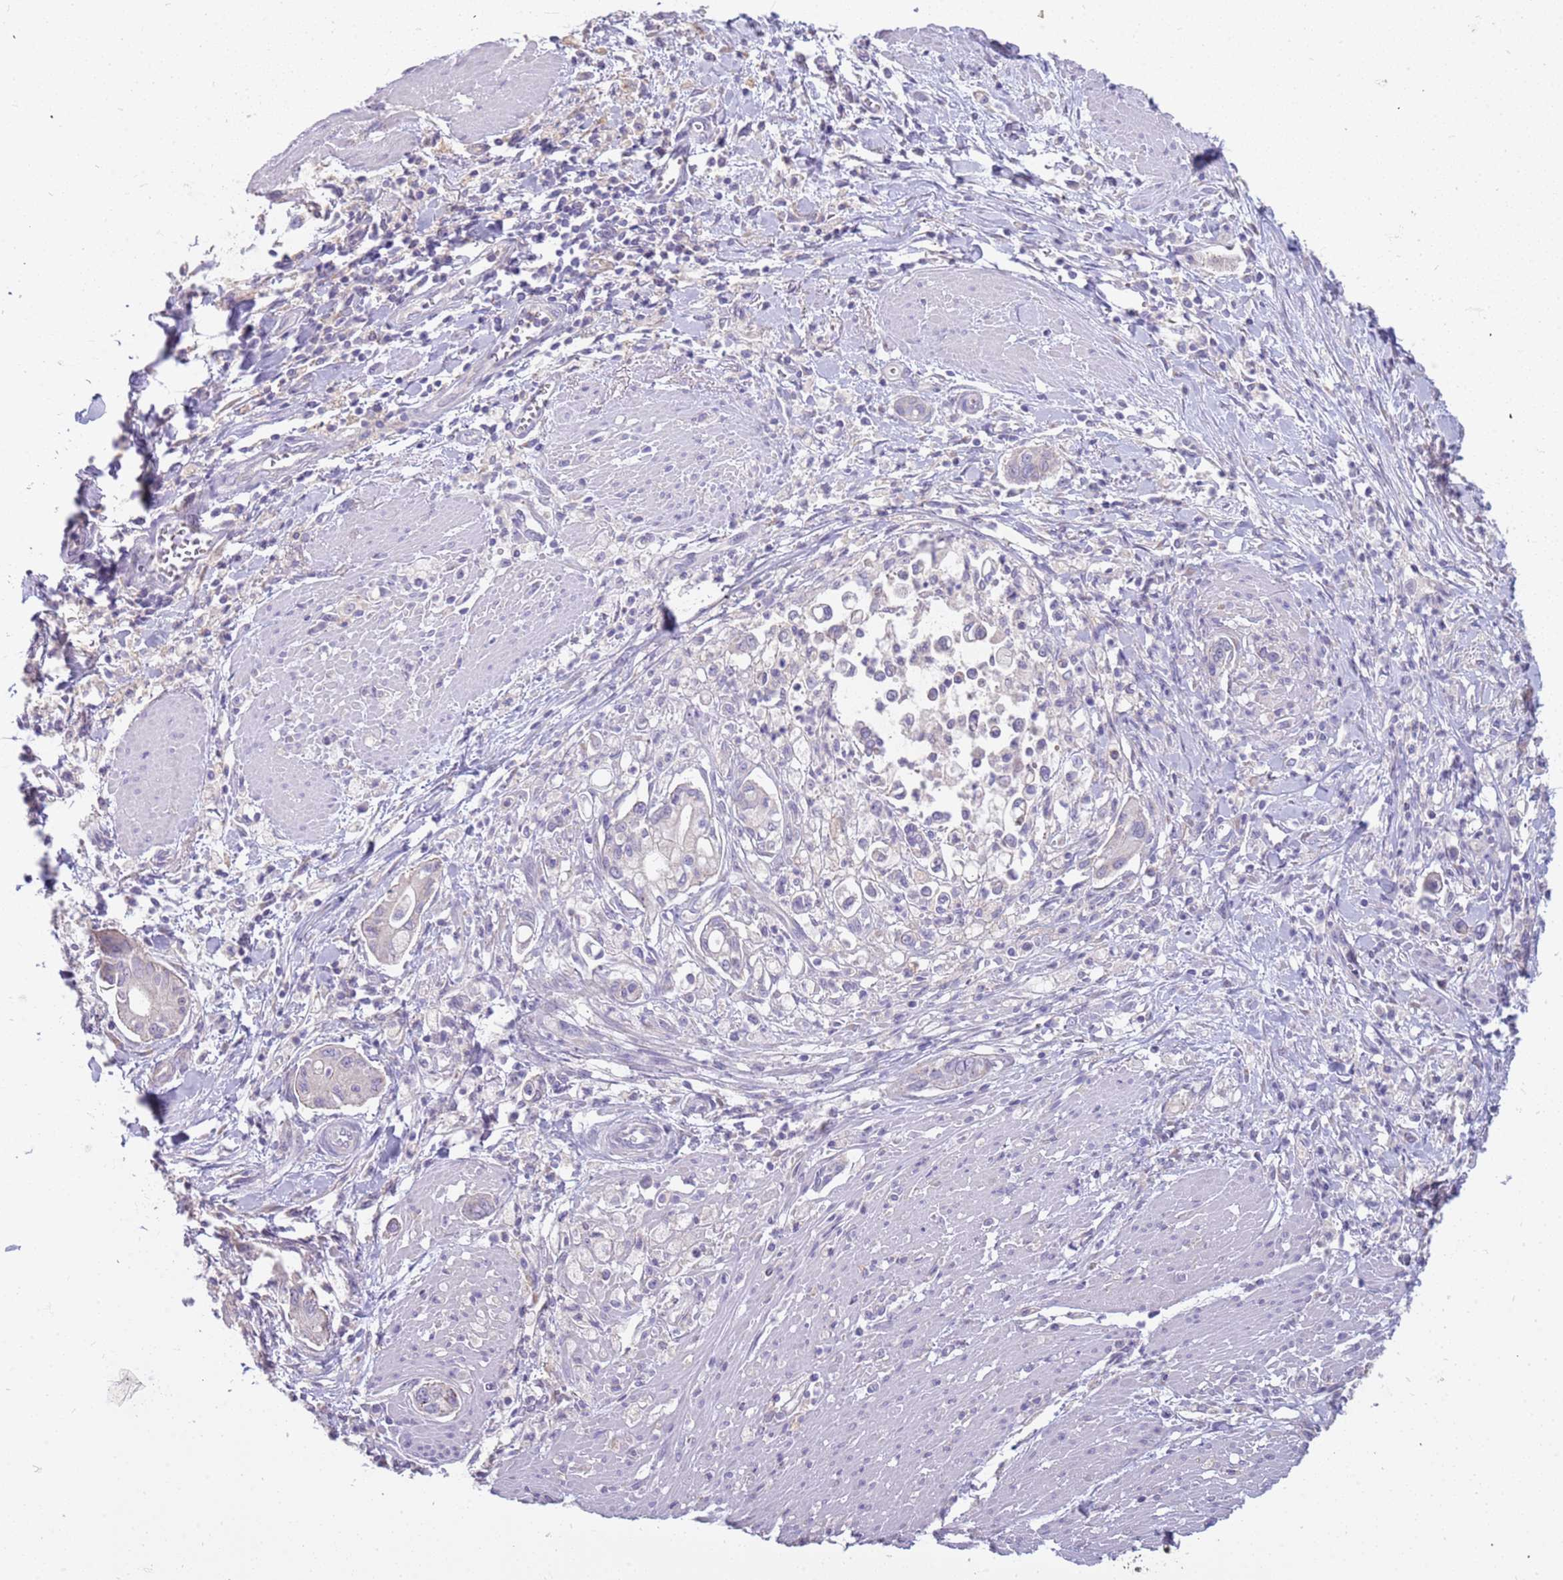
{"staining": {"intensity": "negative", "quantity": "none", "location": "none"}, "tissue": "pancreatic cancer", "cell_type": "Tumor cells", "image_type": "cancer", "snomed": [{"axis": "morphology", "description": "Adenocarcinoma, NOS"}, {"axis": "topography", "description": "Pancreas"}], "caption": "IHC image of neoplastic tissue: human pancreatic cancer (adenocarcinoma) stained with DAB (3,3'-diaminobenzidine) shows no significant protein staining in tumor cells.", "gene": "RHCG", "patient": {"sex": "male", "age": 78}}